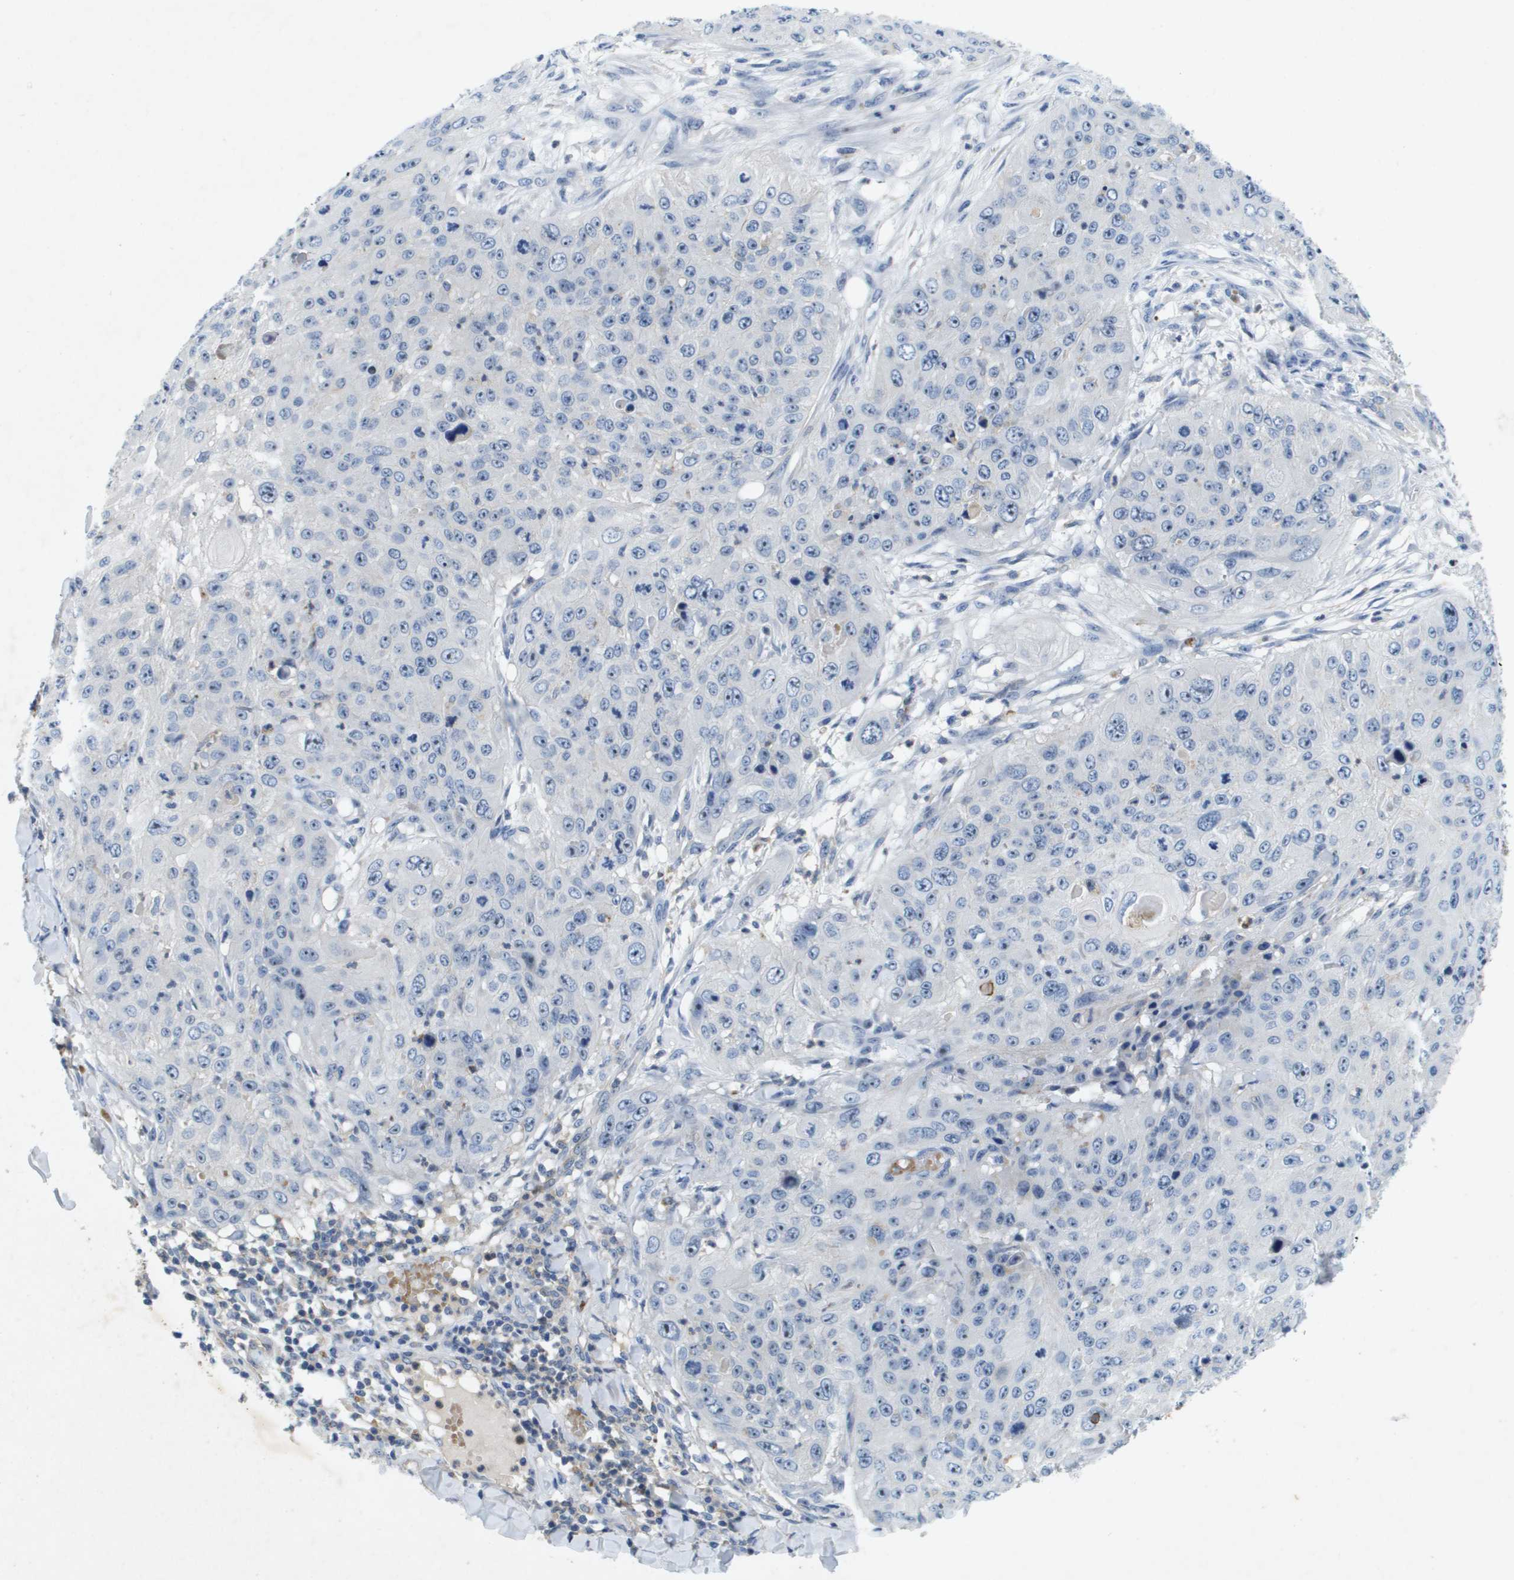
{"staining": {"intensity": "negative", "quantity": "none", "location": "none"}, "tissue": "skin cancer", "cell_type": "Tumor cells", "image_type": "cancer", "snomed": [{"axis": "morphology", "description": "Squamous cell carcinoma, NOS"}, {"axis": "topography", "description": "Skin"}], "caption": "IHC histopathology image of neoplastic tissue: squamous cell carcinoma (skin) stained with DAB exhibits no significant protein expression in tumor cells.", "gene": "LIPG", "patient": {"sex": "female", "age": 80}}